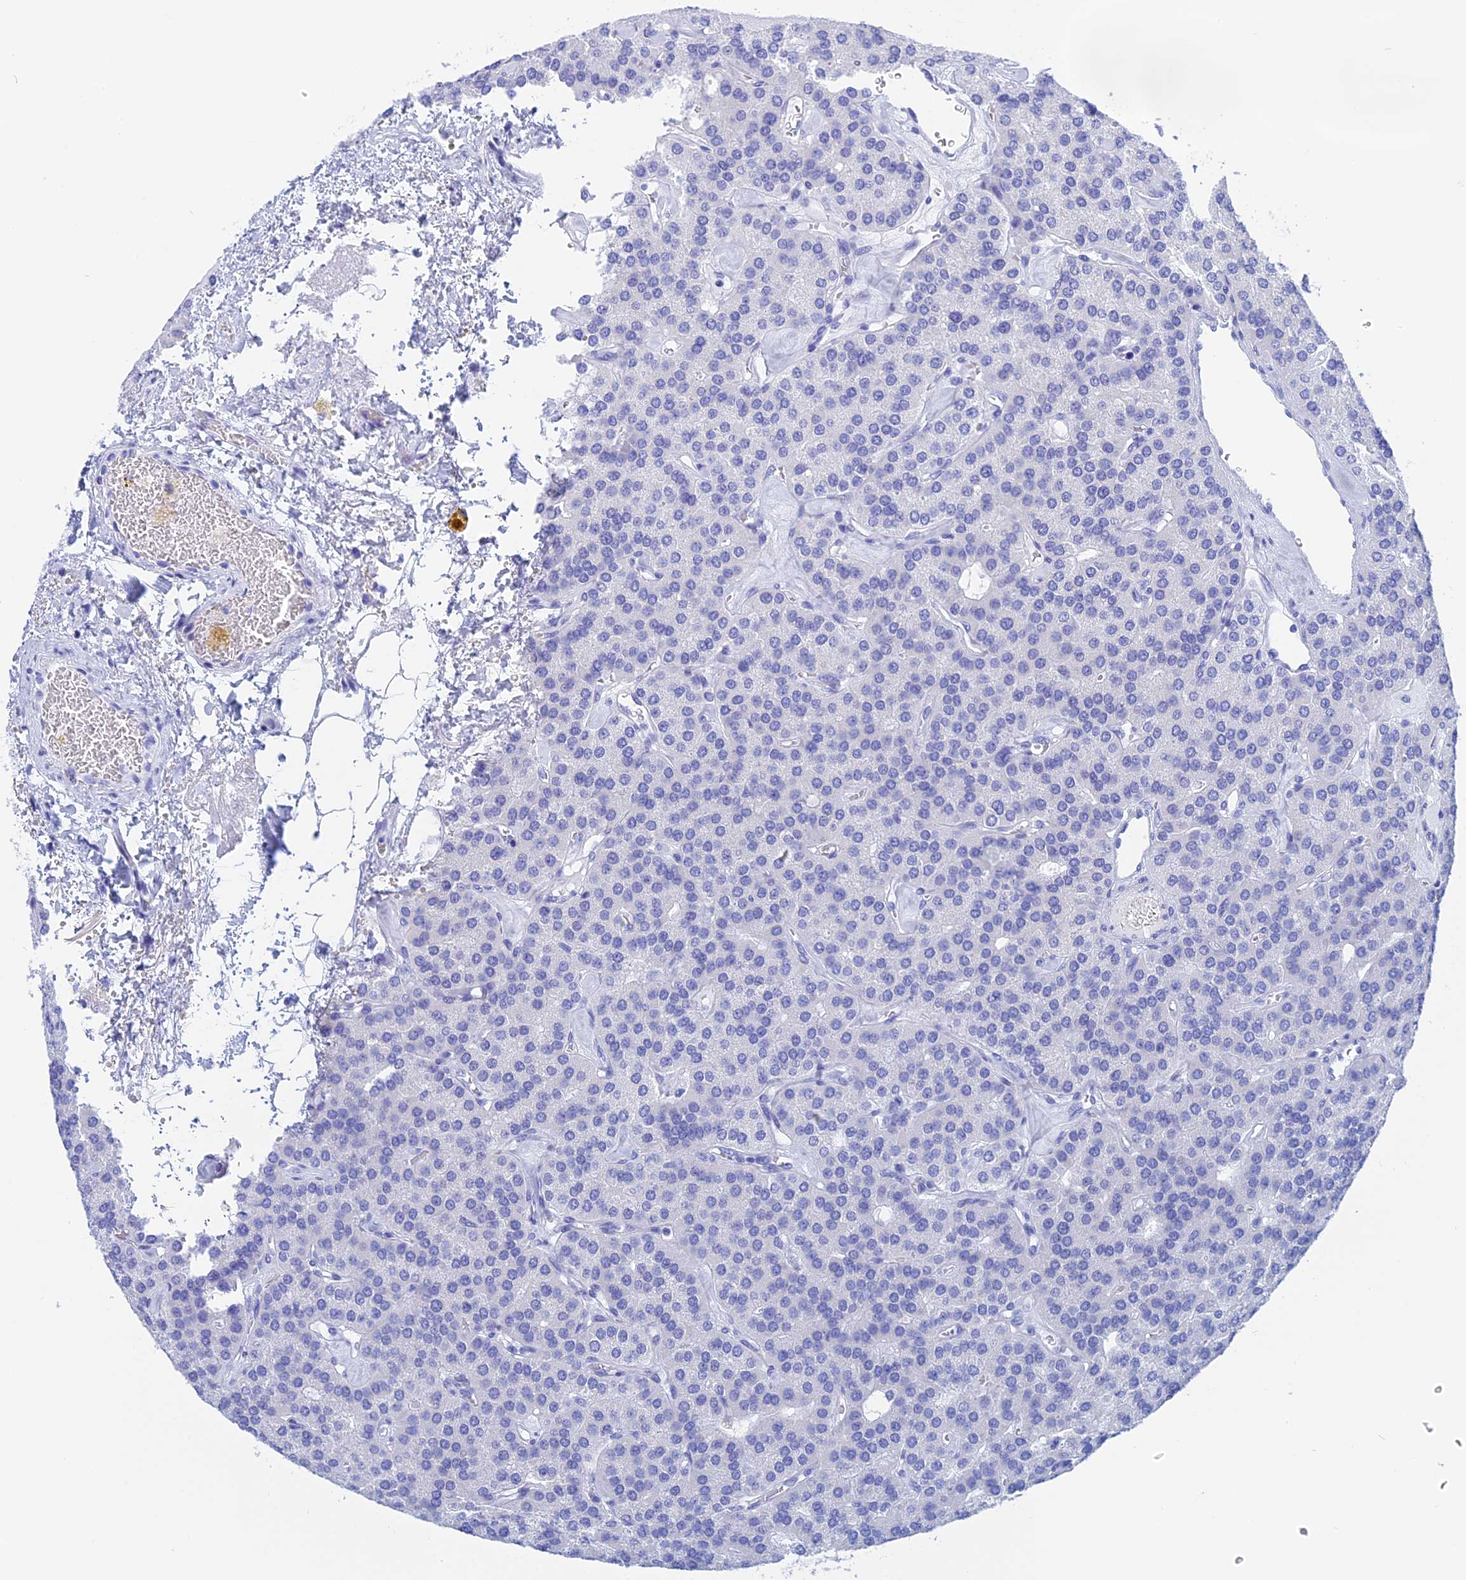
{"staining": {"intensity": "negative", "quantity": "none", "location": "none"}, "tissue": "parathyroid gland", "cell_type": "Glandular cells", "image_type": "normal", "snomed": [{"axis": "morphology", "description": "Normal tissue, NOS"}, {"axis": "morphology", "description": "Adenoma, NOS"}, {"axis": "topography", "description": "Parathyroid gland"}], "caption": "This is an immunohistochemistry micrograph of benign parathyroid gland. There is no positivity in glandular cells.", "gene": "TEX101", "patient": {"sex": "female", "age": 86}}